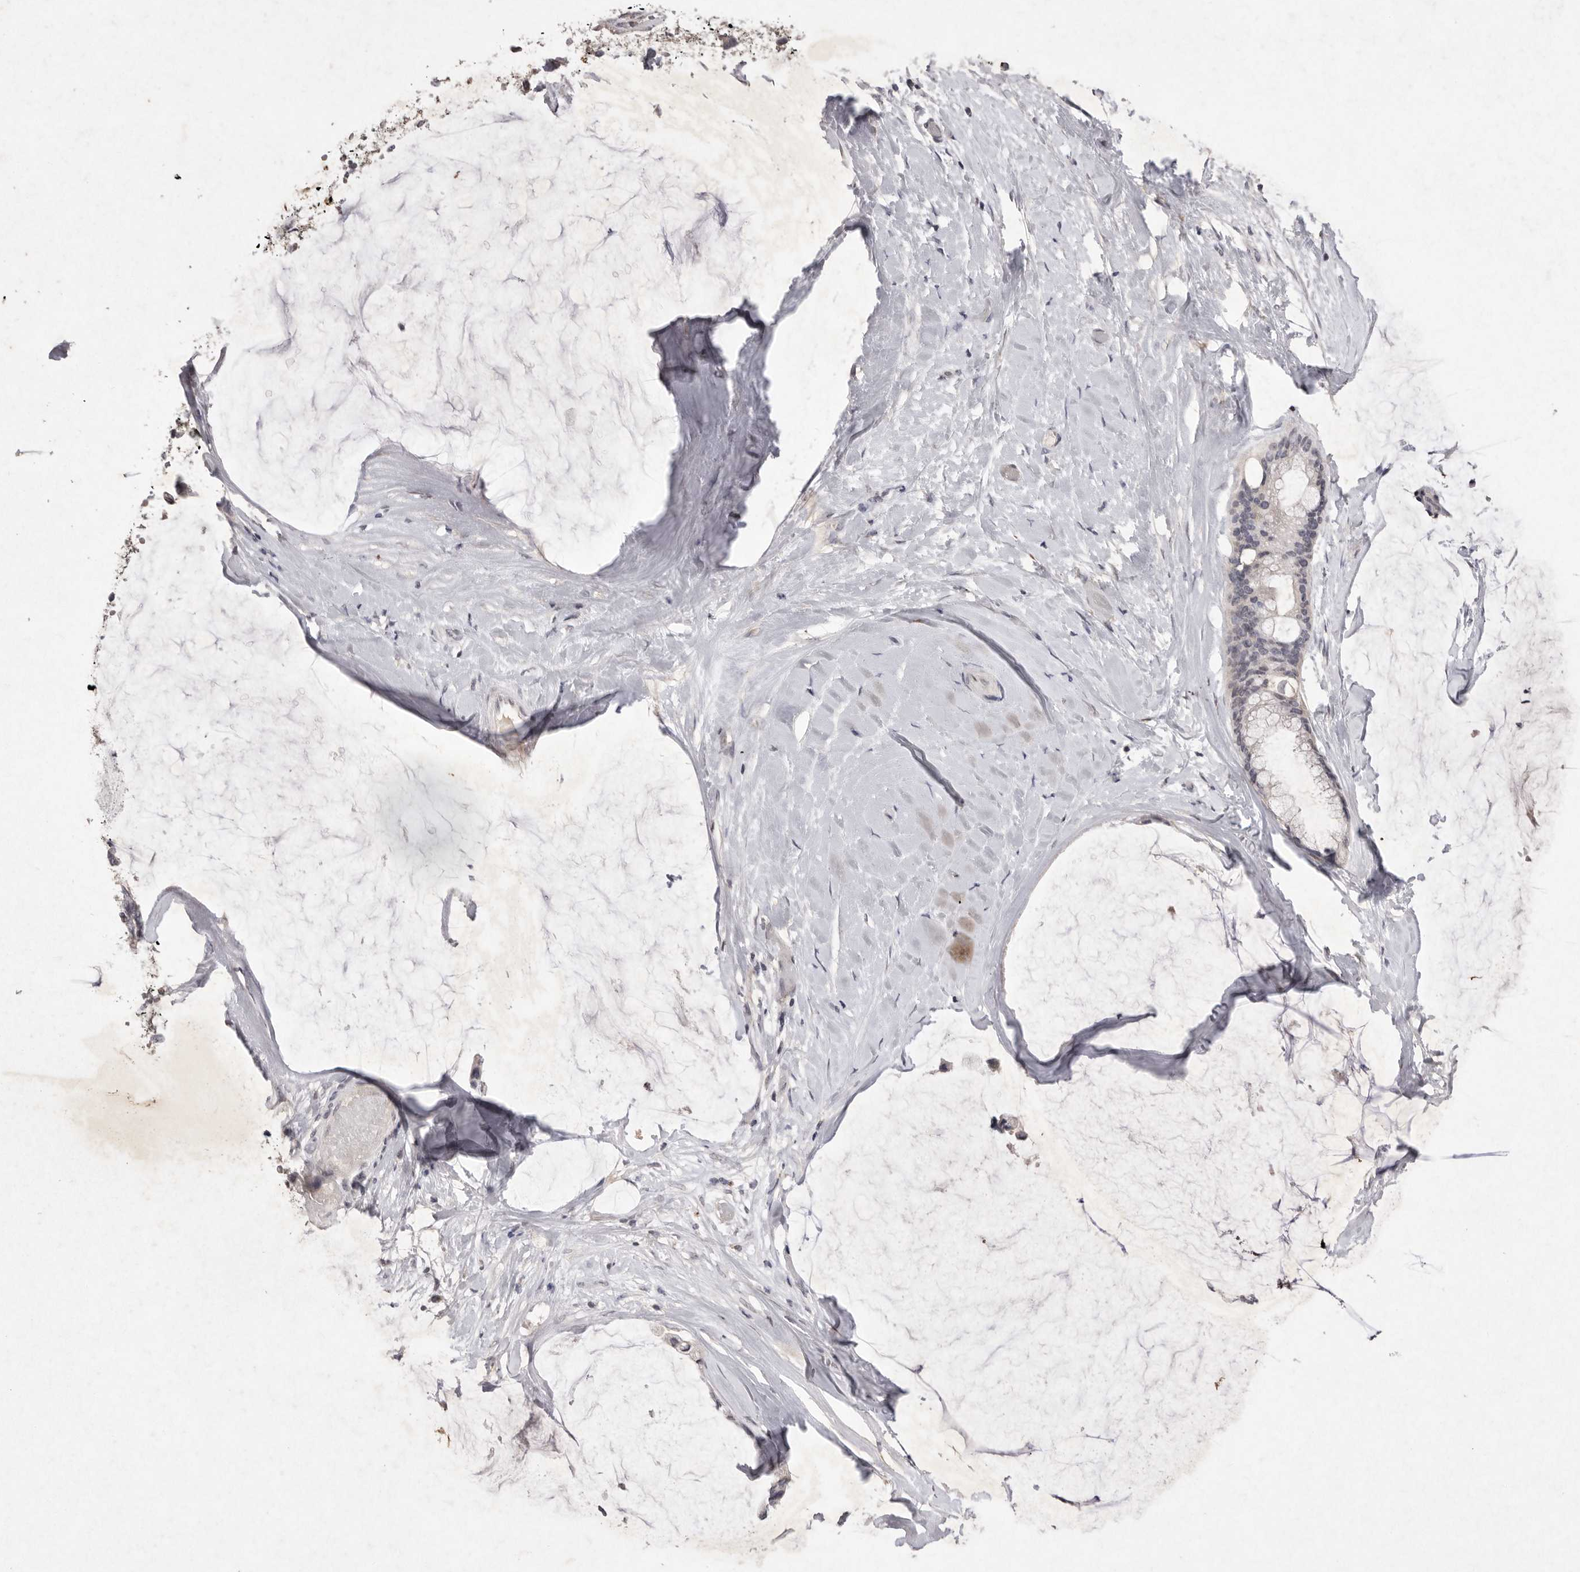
{"staining": {"intensity": "negative", "quantity": "none", "location": "none"}, "tissue": "ovarian cancer", "cell_type": "Tumor cells", "image_type": "cancer", "snomed": [{"axis": "morphology", "description": "Cystadenocarcinoma, mucinous, NOS"}, {"axis": "topography", "description": "Ovary"}], "caption": "Tumor cells show no significant protein expression in mucinous cystadenocarcinoma (ovarian). The staining is performed using DAB brown chromogen with nuclei counter-stained in using hematoxylin.", "gene": "APLNR", "patient": {"sex": "female", "age": 39}}